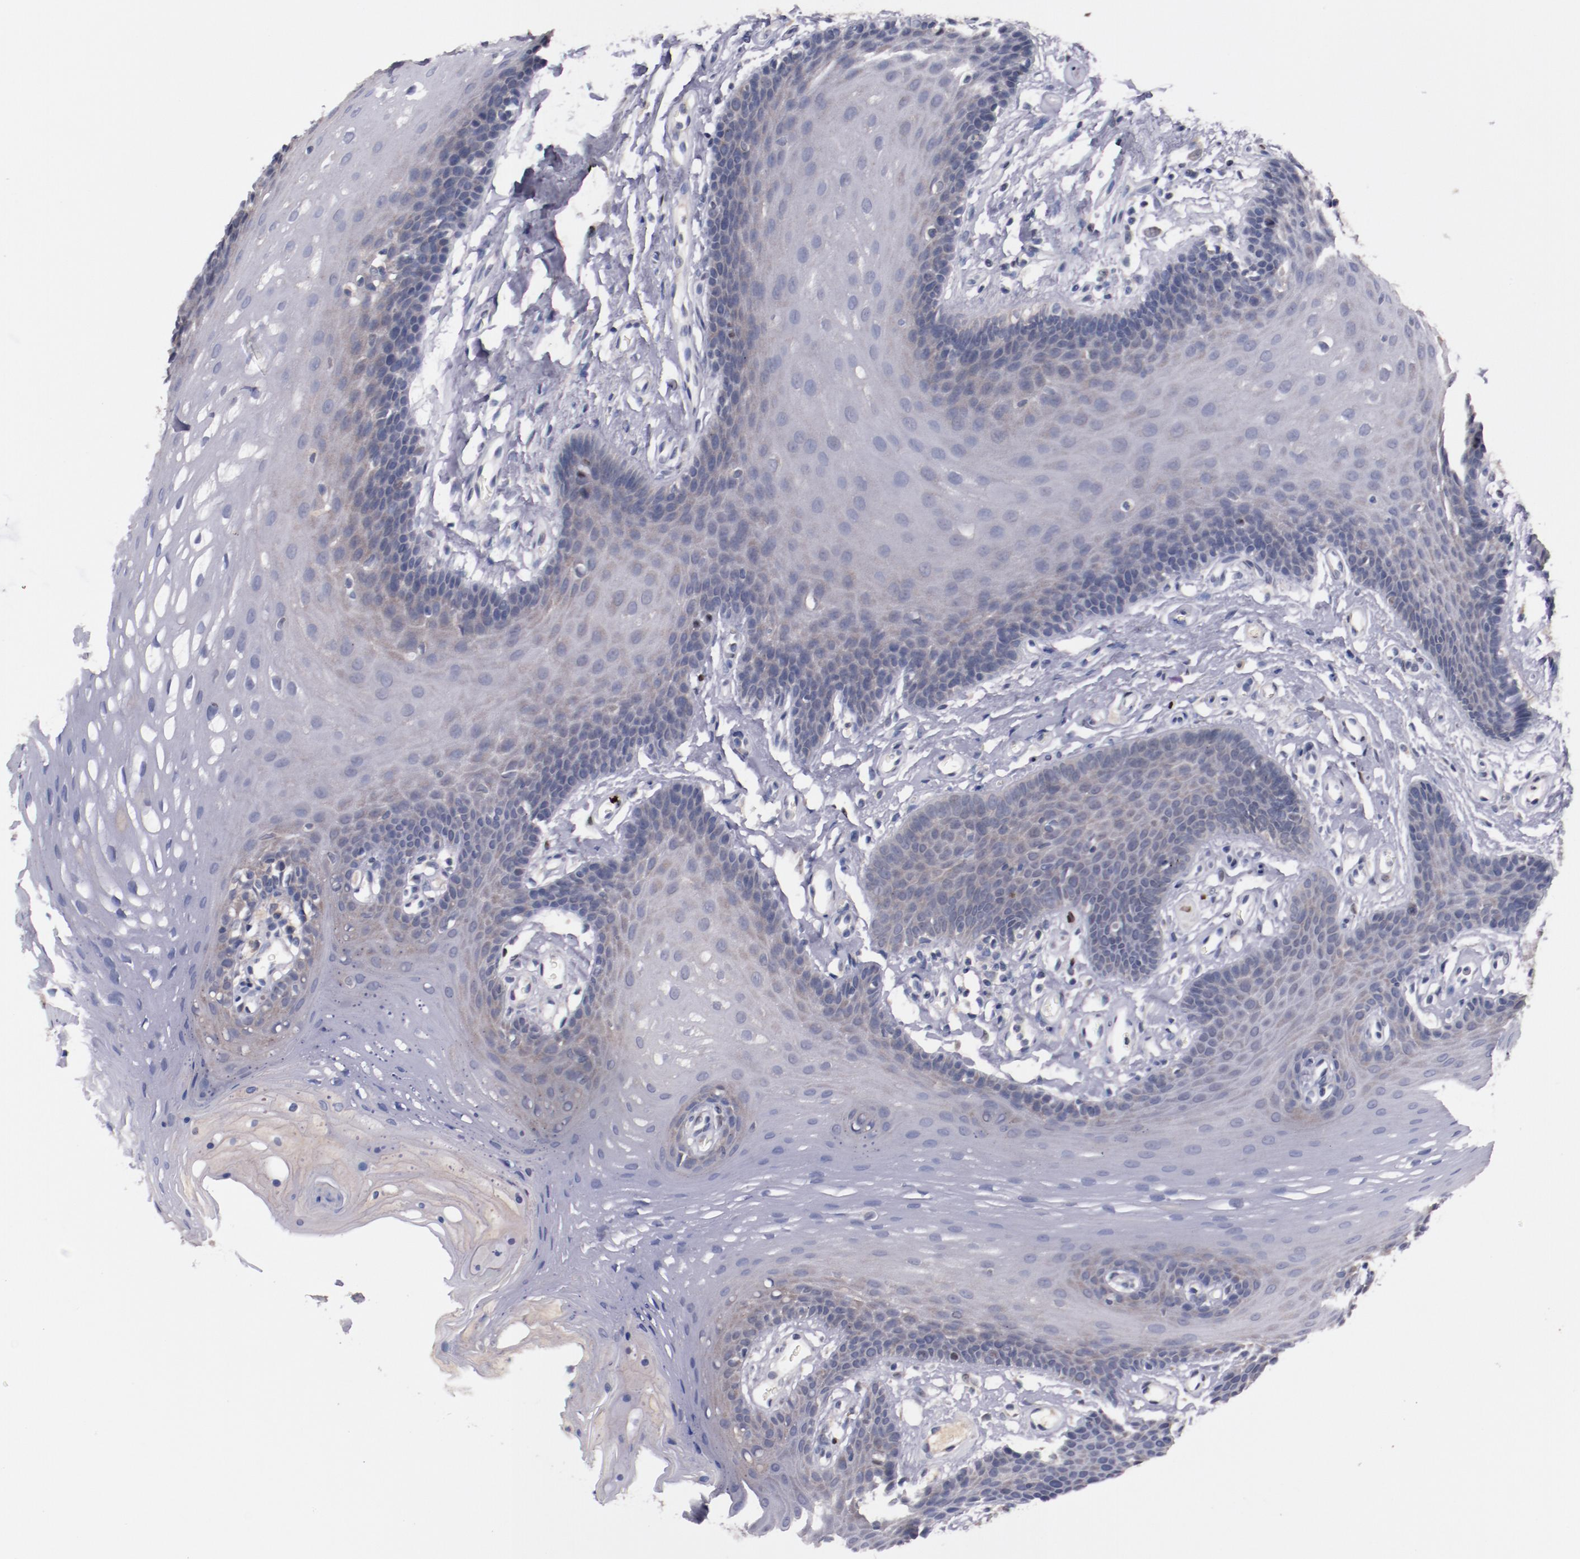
{"staining": {"intensity": "weak", "quantity": "<25%", "location": "cytoplasmic/membranous"}, "tissue": "oral mucosa", "cell_type": "Squamous epithelial cells", "image_type": "normal", "snomed": [{"axis": "morphology", "description": "Normal tissue, NOS"}, {"axis": "topography", "description": "Oral tissue"}], "caption": "An immunohistochemistry (IHC) micrograph of unremarkable oral mucosa is shown. There is no staining in squamous epithelial cells of oral mucosa. (Stains: DAB (3,3'-diaminobenzidine) immunohistochemistry (IHC) with hematoxylin counter stain, Microscopy: brightfield microscopy at high magnification).", "gene": "FAM81A", "patient": {"sex": "male", "age": 62}}